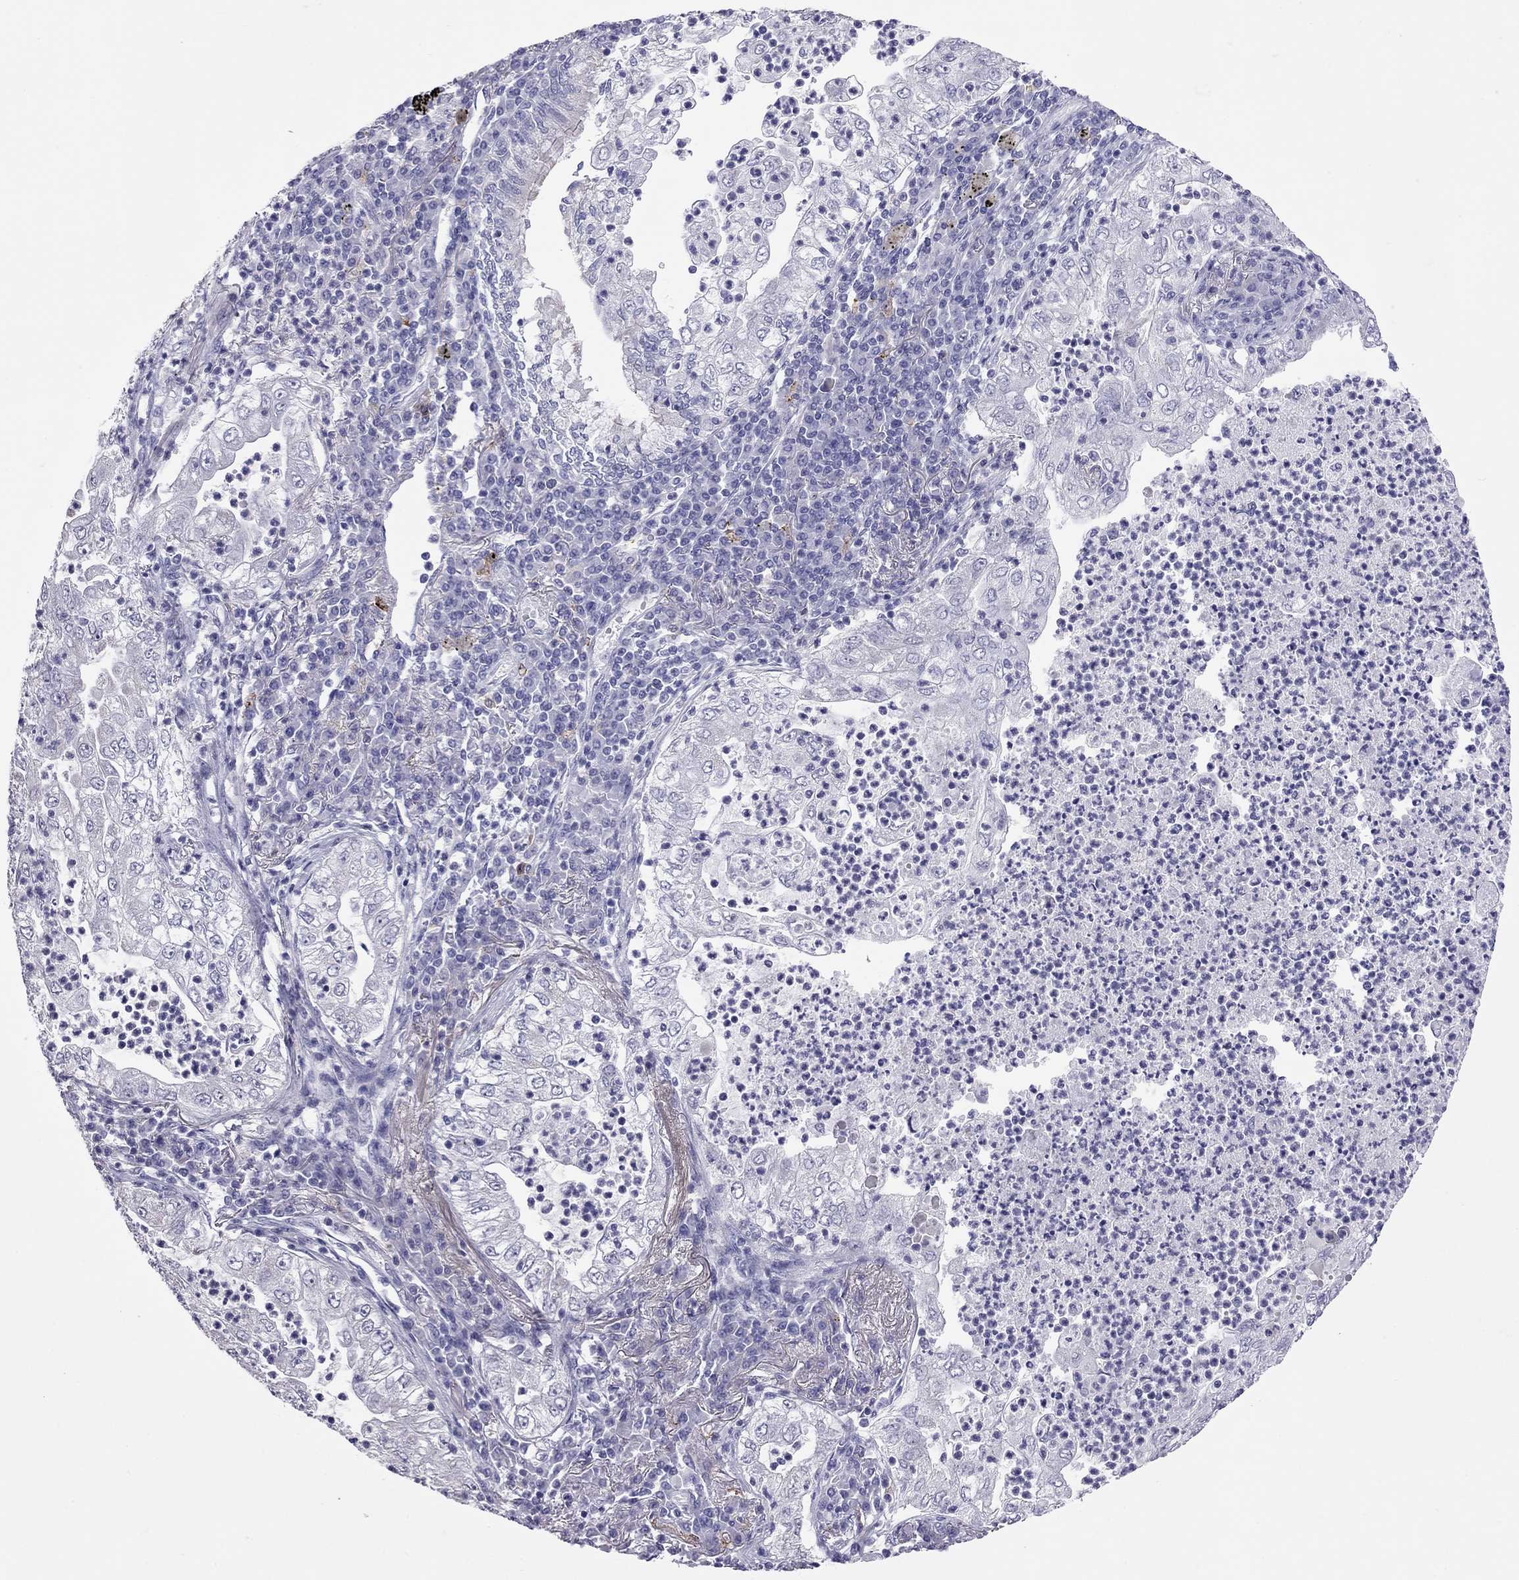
{"staining": {"intensity": "negative", "quantity": "none", "location": "none"}, "tissue": "lung cancer", "cell_type": "Tumor cells", "image_type": "cancer", "snomed": [{"axis": "morphology", "description": "Adenocarcinoma, NOS"}, {"axis": "topography", "description": "Lung"}], "caption": "High power microscopy micrograph of an IHC histopathology image of lung cancer, revealing no significant positivity in tumor cells.", "gene": "PPP1R3A", "patient": {"sex": "female", "age": 73}}